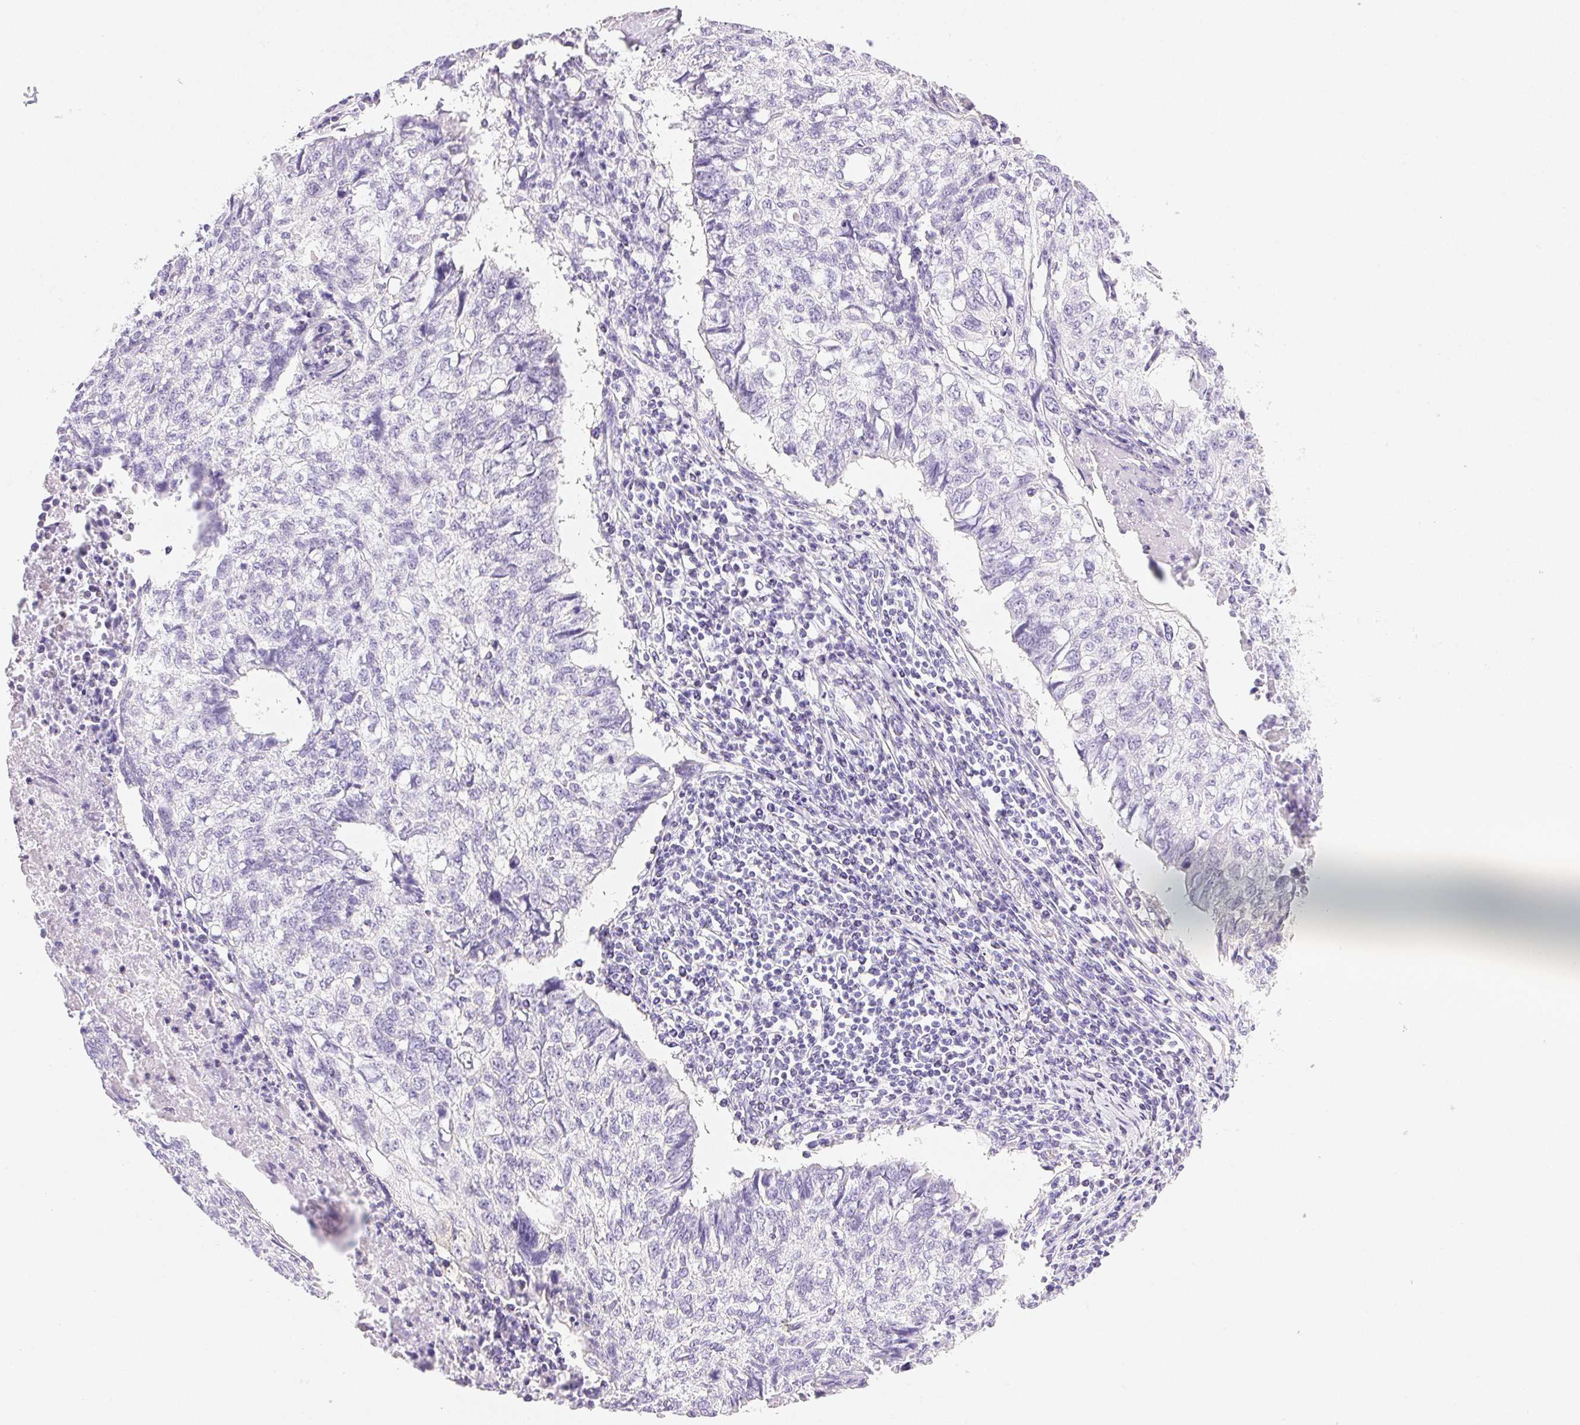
{"staining": {"intensity": "negative", "quantity": "none", "location": "none"}, "tissue": "lung cancer", "cell_type": "Tumor cells", "image_type": "cancer", "snomed": [{"axis": "morphology", "description": "Normal morphology"}, {"axis": "morphology", "description": "Aneuploidy"}, {"axis": "morphology", "description": "Squamous cell carcinoma, NOS"}, {"axis": "topography", "description": "Lymph node"}, {"axis": "topography", "description": "Lung"}], "caption": "Immunohistochemistry of human lung squamous cell carcinoma displays no expression in tumor cells.", "gene": "DHCR24", "patient": {"sex": "female", "age": 76}}